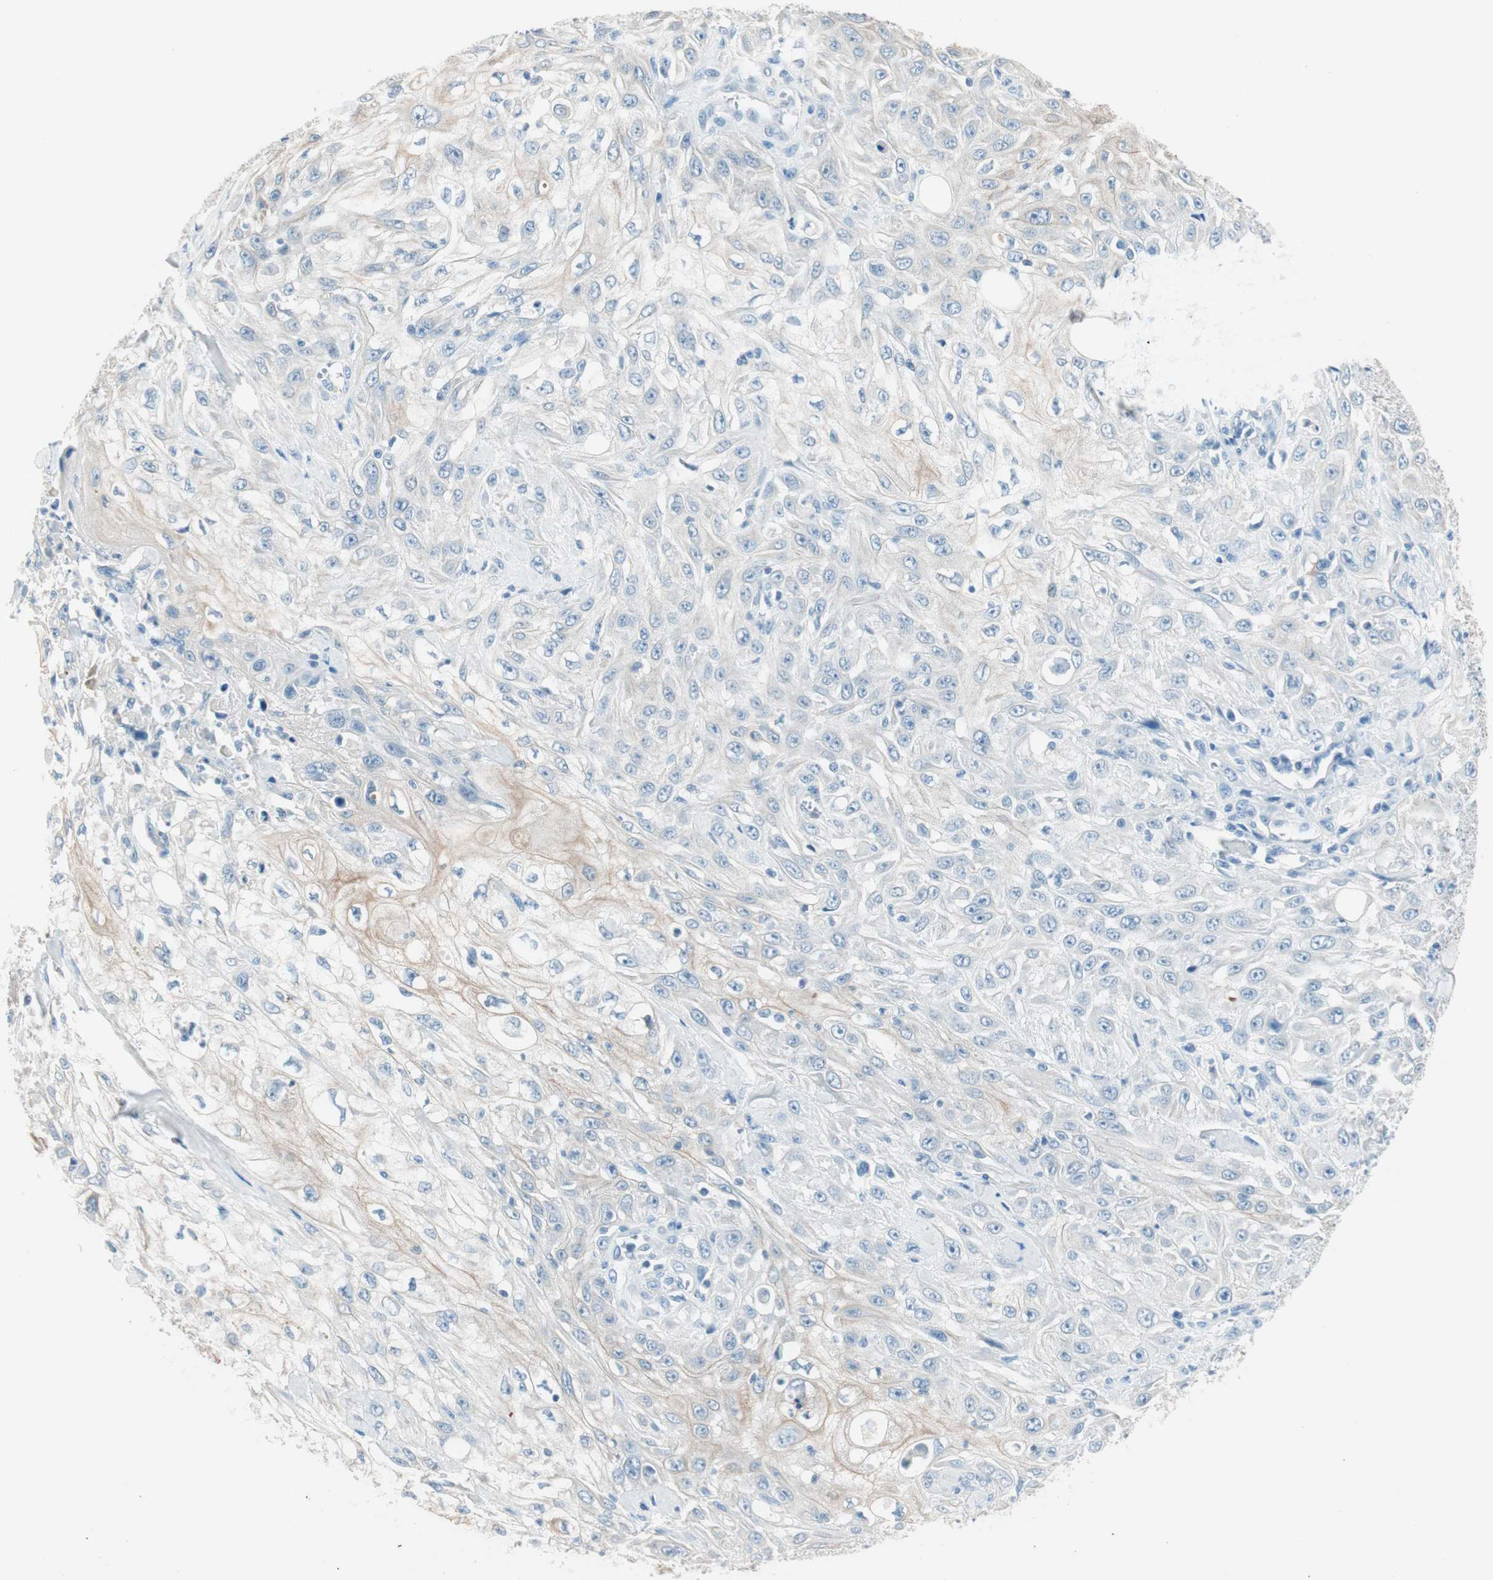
{"staining": {"intensity": "weak", "quantity": "25%-75%", "location": "cytoplasmic/membranous"}, "tissue": "skin cancer", "cell_type": "Tumor cells", "image_type": "cancer", "snomed": [{"axis": "morphology", "description": "Squamous cell carcinoma, NOS"}, {"axis": "morphology", "description": "Squamous cell carcinoma, metastatic, NOS"}, {"axis": "topography", "description": "Skin"}, {"axis": "topography", "description": "Lymph node"}], "caption": "This is a photomicrograph of IHC staining of skin cancer (metastatic squamous cell carcinoma), which shows weak positivity in the cytoplasmic/membranous of tumor cells.", "gene": "GNAO1", "patient": {"sex": "male", "age": 75}}